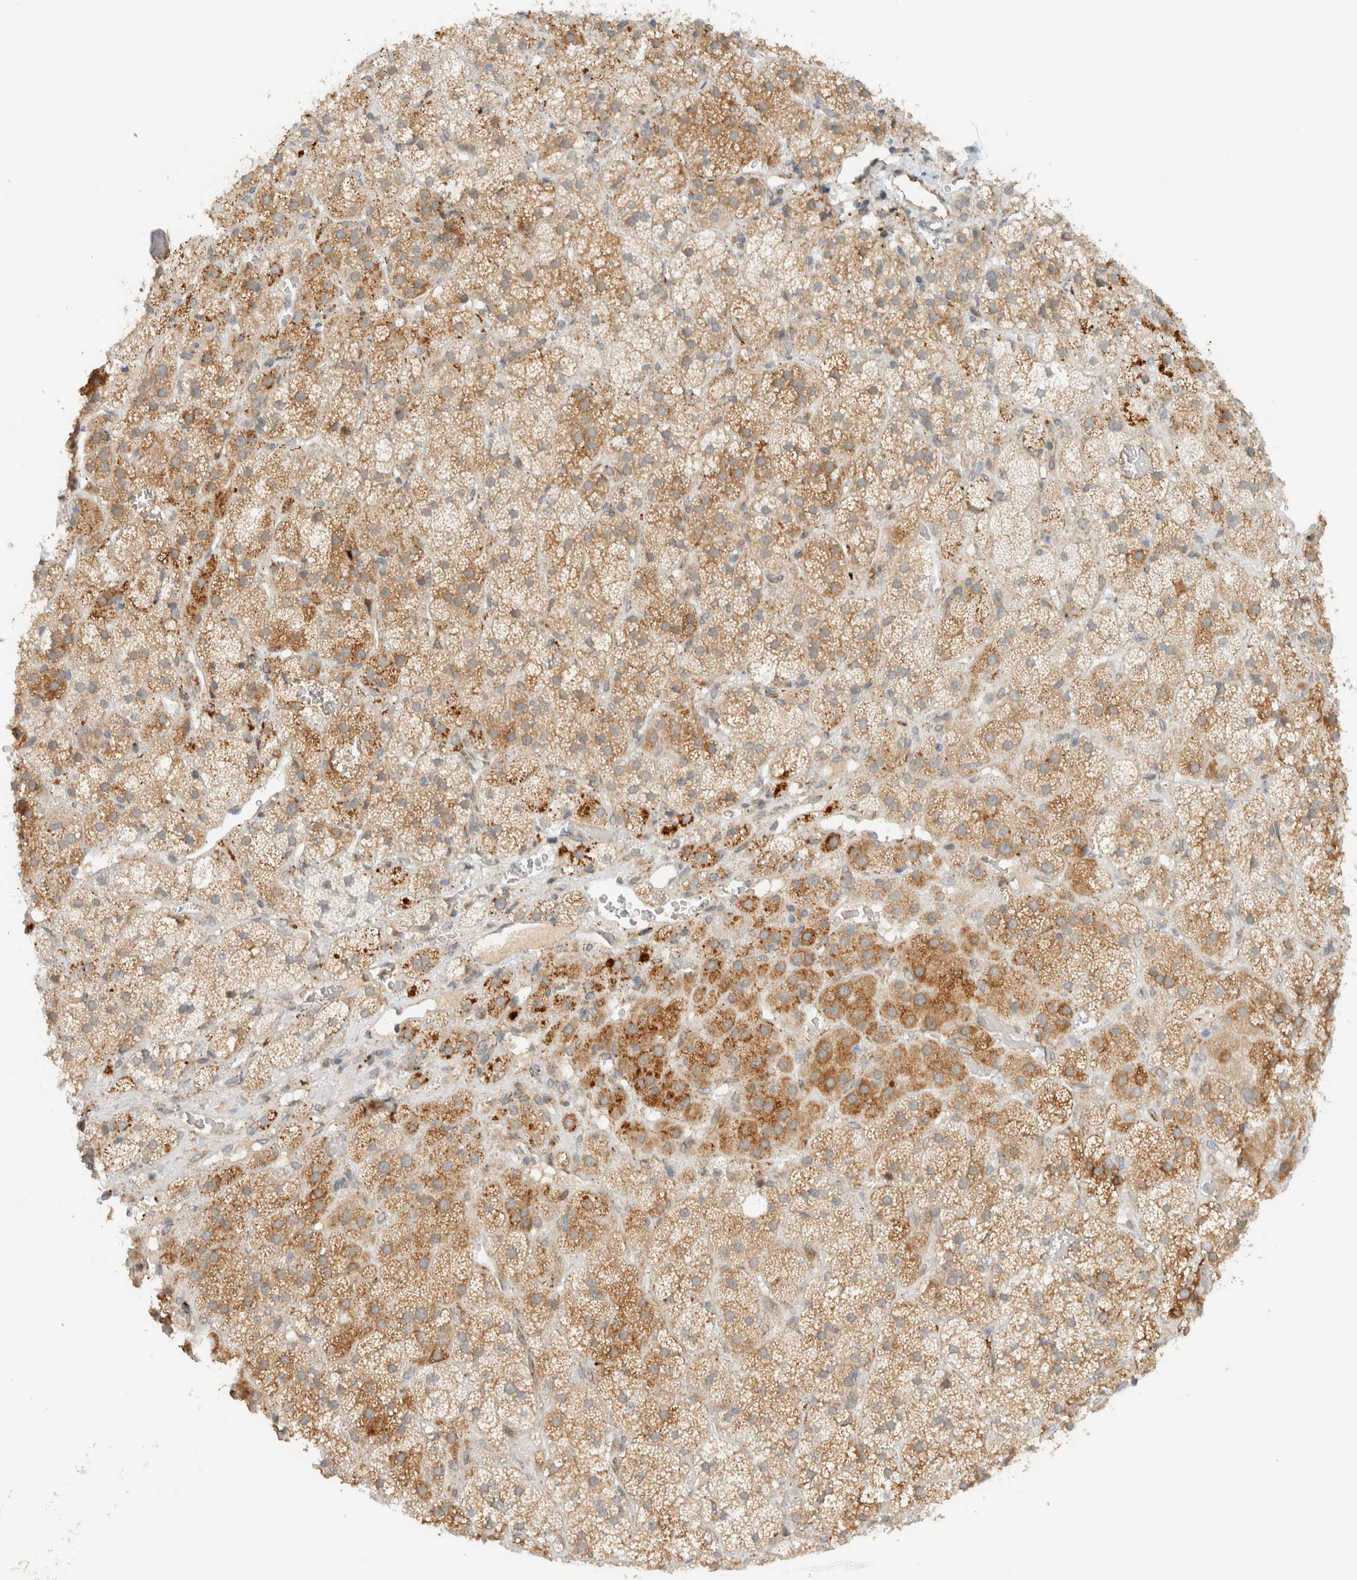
{"staining": {"intensity": "moderate", "quantity": ">75%", "location": "cytoplasmic/membranous"}, "tissue": "adrenal gland", "cell_type": "Glandular cells", "image_type": "normal", "snomed": [{"axis": "morphology", "description": "Normal tissue, NOS"}, {"axis": "topography", "description": "Adrenal gland"}], "caption": "High-power microscopy captured an immunohistochemistry (IHC) image of normal adrenal gland, revealing moderate cytoplasmic/membranous expression in about >75% of glandular cells. (brown staining indicates protein expression, while blue staining denotes nuclei).", "gene": "ITPRID1", "patient": {"sex": "male", "age": 57}}